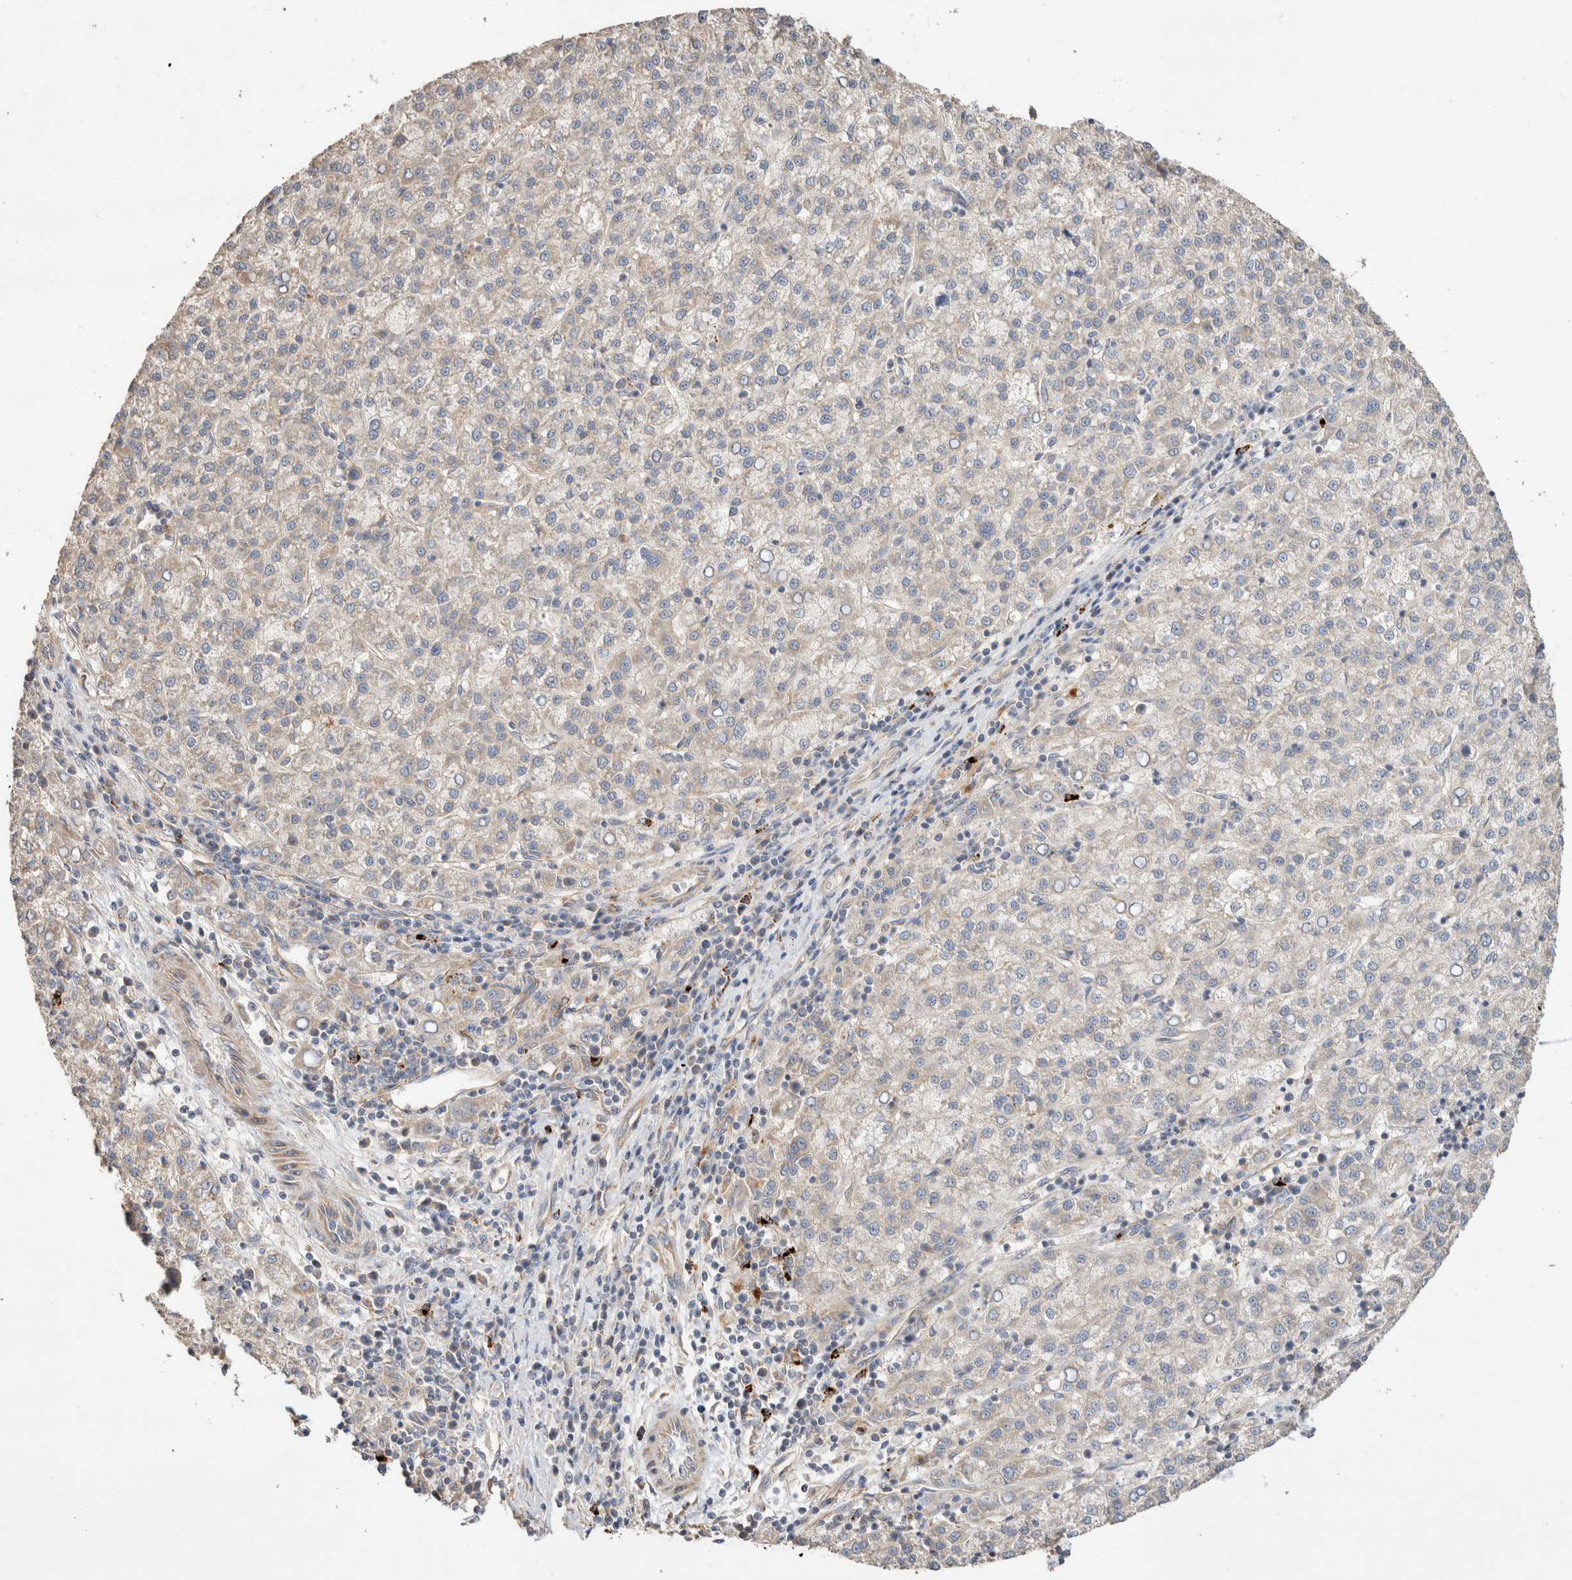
{"staining": {"intensity": "negative", "quantity": "none", "location": "none"}, "tissue": "liver cancer", "cell_type": "Tumor cells", "image_type": "cancer", "snomed": [{"axis": "morphology", "description": "Carcinoma, Hepatocellular, NOS"}, {"axis": "topography", "description": "Liver"}], "caption": "Tumor cells are negative for brown protein staining in liver hepatocellular carcinoma.", "gene": "B3GNTL1", "patient": {"sex": "female", "age": 58}}